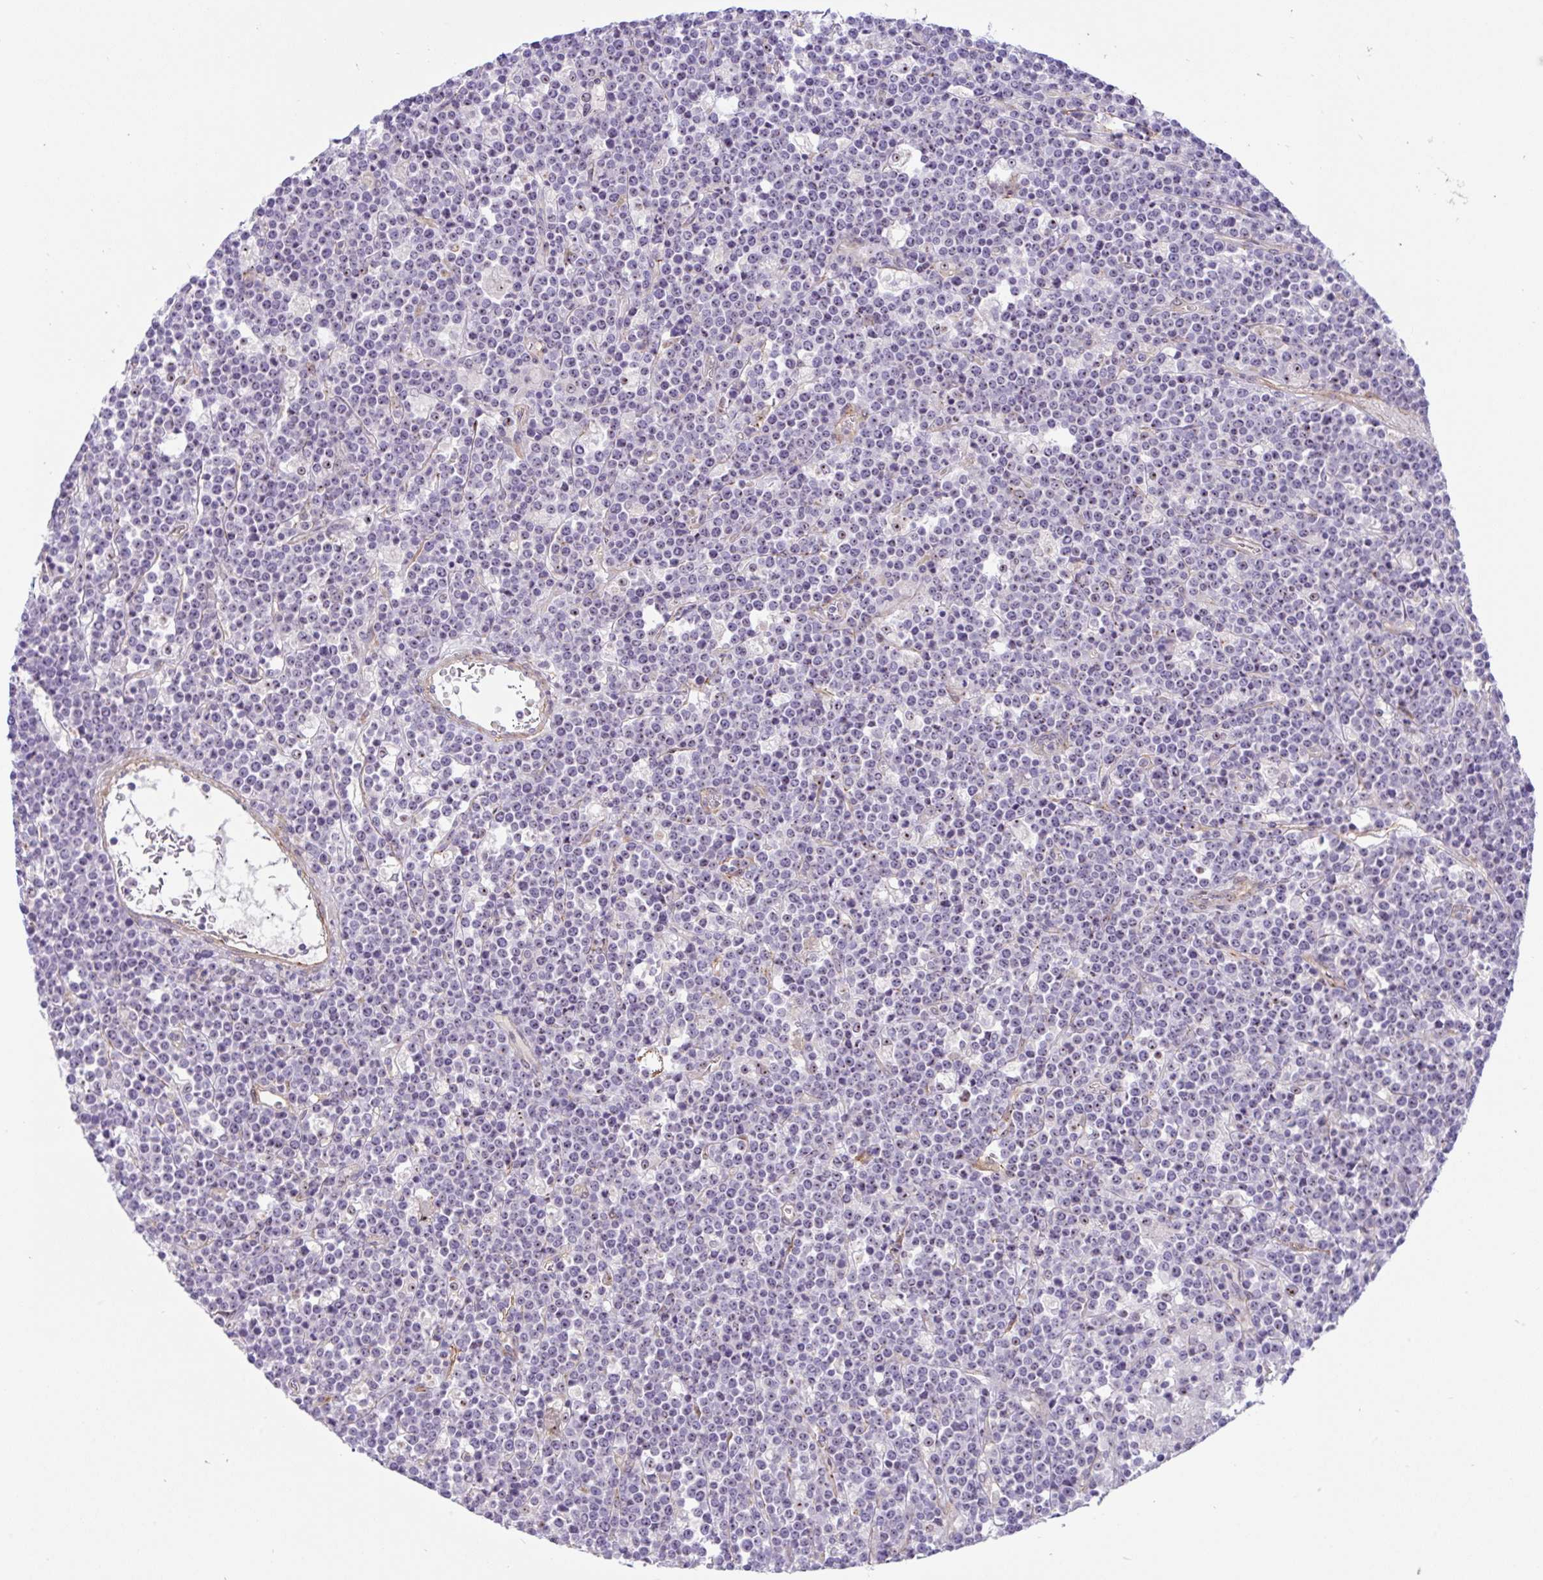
{"staining": {"intensity": "weak", "quantity": "<25%", "location": "nuclear"}, "tissue": "lymphoma", "cell_type": "Tumor cells", "image_type": "cancer", "snomed": [{"axis": "morphology", "description": "Malignant lymphoma, non-Hodgkin's type, High grade"}, {"axis": "topography", "description": "Ovary"}], "caption": "Photomicrograph shows no significant protein positivity in tumor cells of high-grade malignant lymphoma, non-Hodgkin's type.", "gene": "MXRA8", "patient": {"sex": "female", "age": 56}}